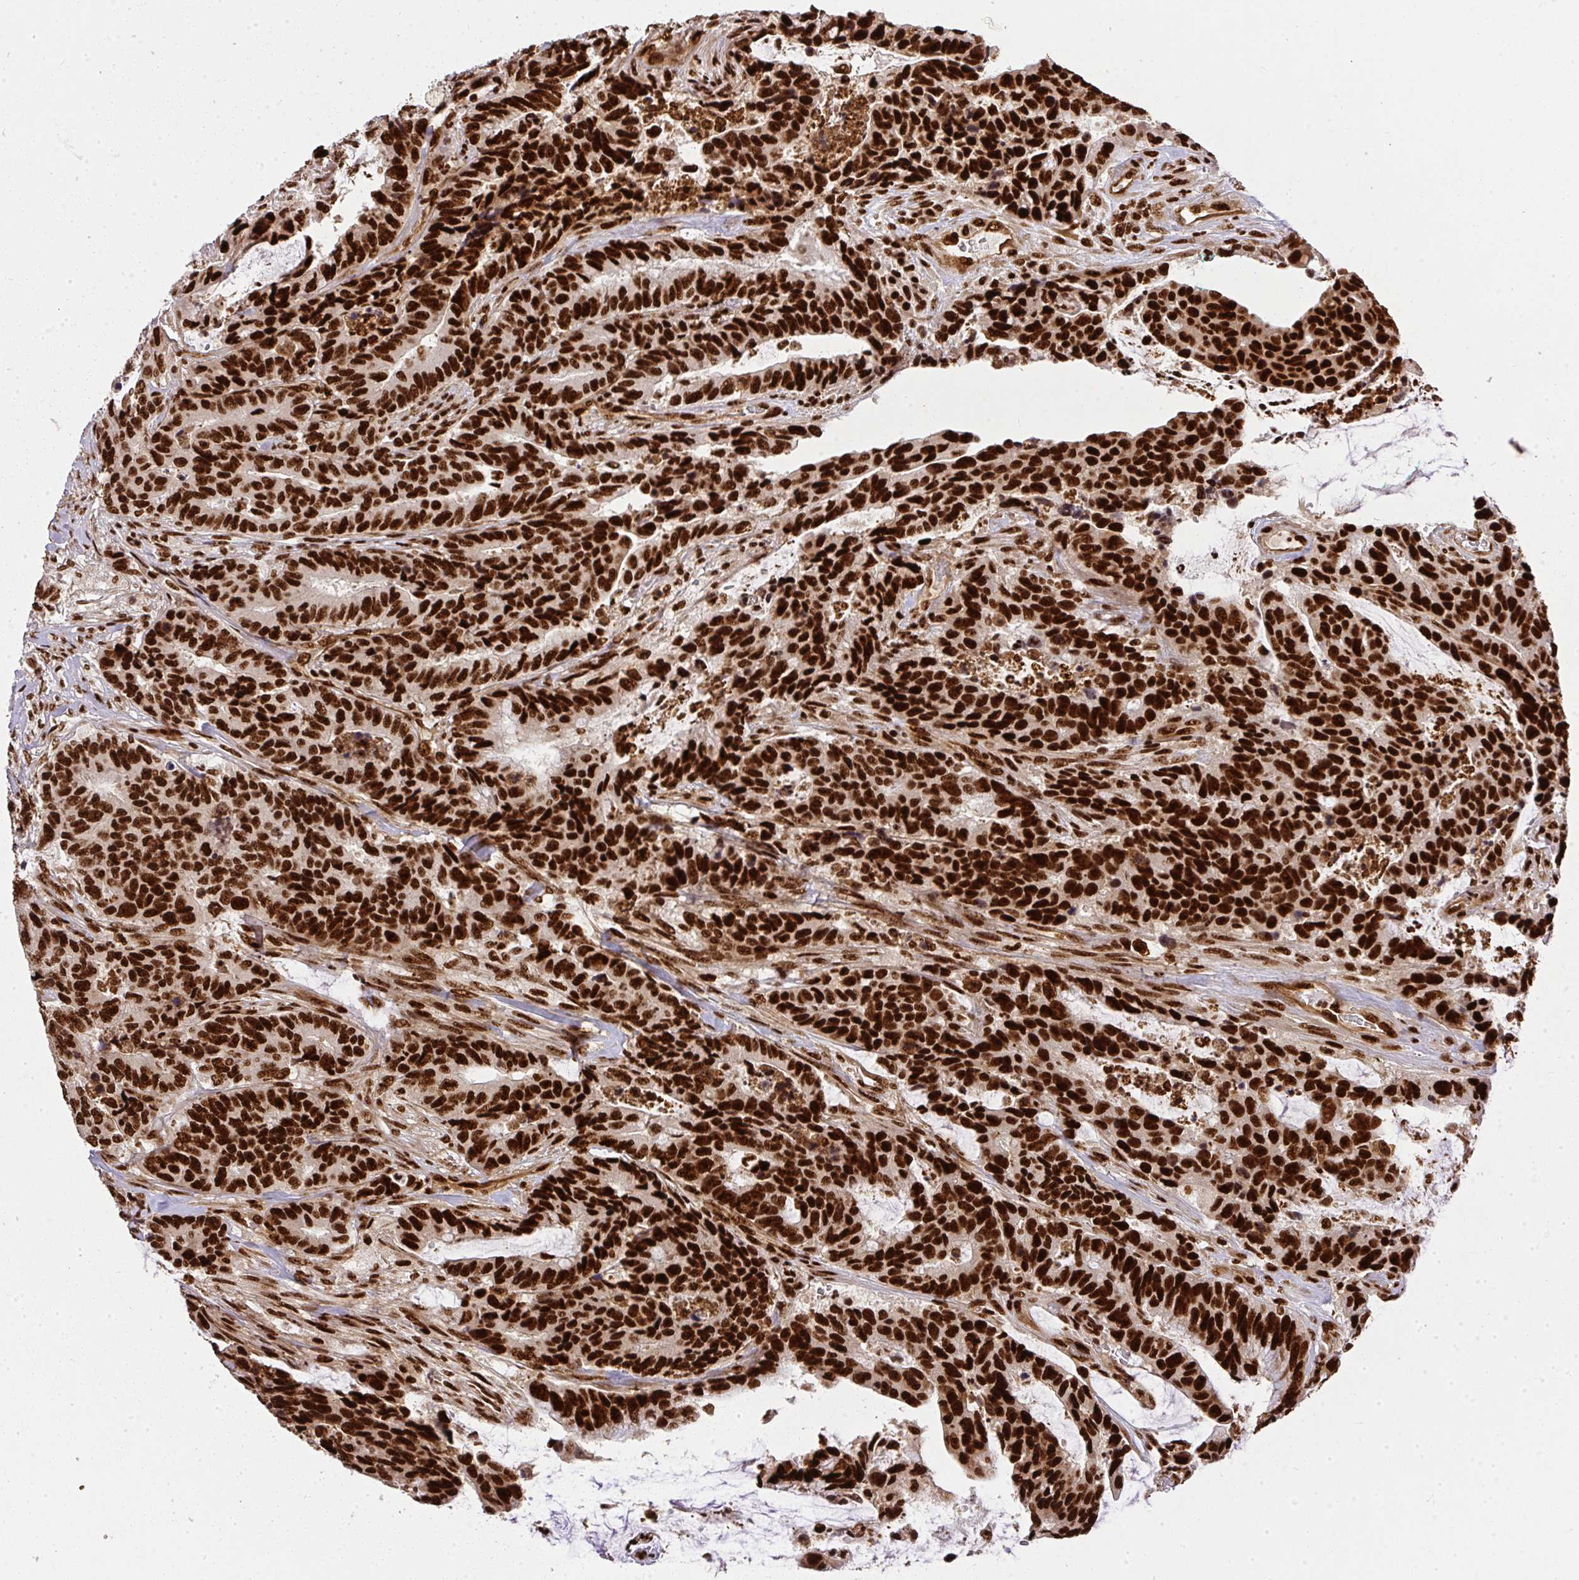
{"staining": {"intensity": "strong", "quantity": ">75%", "location": "nuclear"}, "tissue": "colorectal cancer", "cell_type": "Tumor cells", "image_type": "cancer", "snomed": [{"axis": "morphology", "description": "Adenocarcinoma, NOS"}, {"axis": "topography", "description": "Rectum"}], "caption": "Colorectal adenocarcinoma stained for a protein shows strong nuclear positivity in tumor cells. (DAB (3,3'-diaminobenzidine) = brown stain, brightfield microscopy at high magnification).", "gene": "U2AF1", "patient": {"sex": "female", "age": 59}}